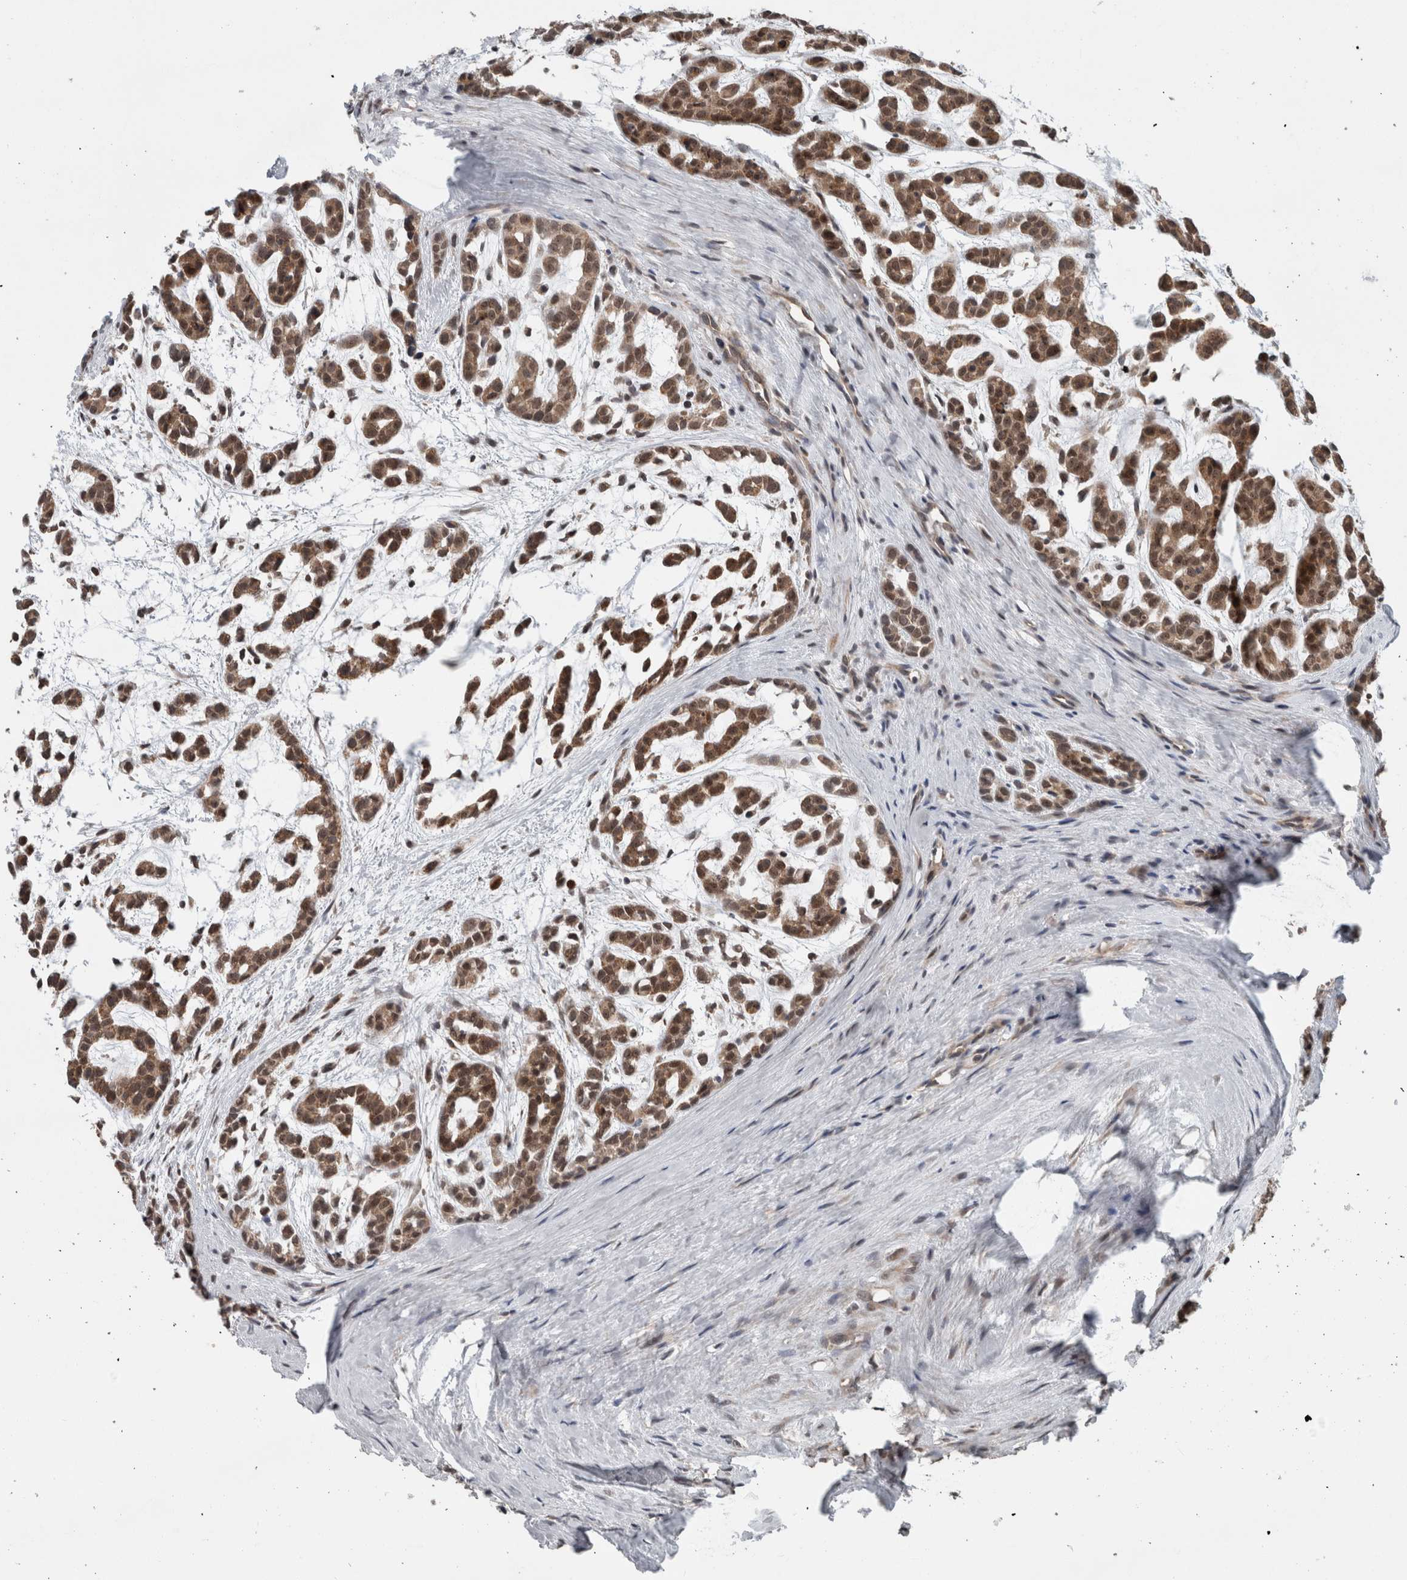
{"staining": {"intensity": "moderate", "quantity": ">75%", "location": "cytoplasmic/membranous,nuclear"}, "tissue": "head and neck cancer", "cell_type": "Tumor cells", "image_type": "cancer", "snomed": [{"axis": "morphology", "description": "Adenocarcinoma, NOS"}, {"axis": "morphology", "description": "Adenoma, NOS"}, {"axis": "topography", "description": "Head-Neck"}], "caption": "An IHC image of tumor tissue is shown. Protein staining in brown highlights moderate cytoplasmic/membranous and nuclear positivity in head and neck cancer (adenoma) within tumor cells.", "gene": "ENY2", "patient": {"sex": "female", "age": 55}}